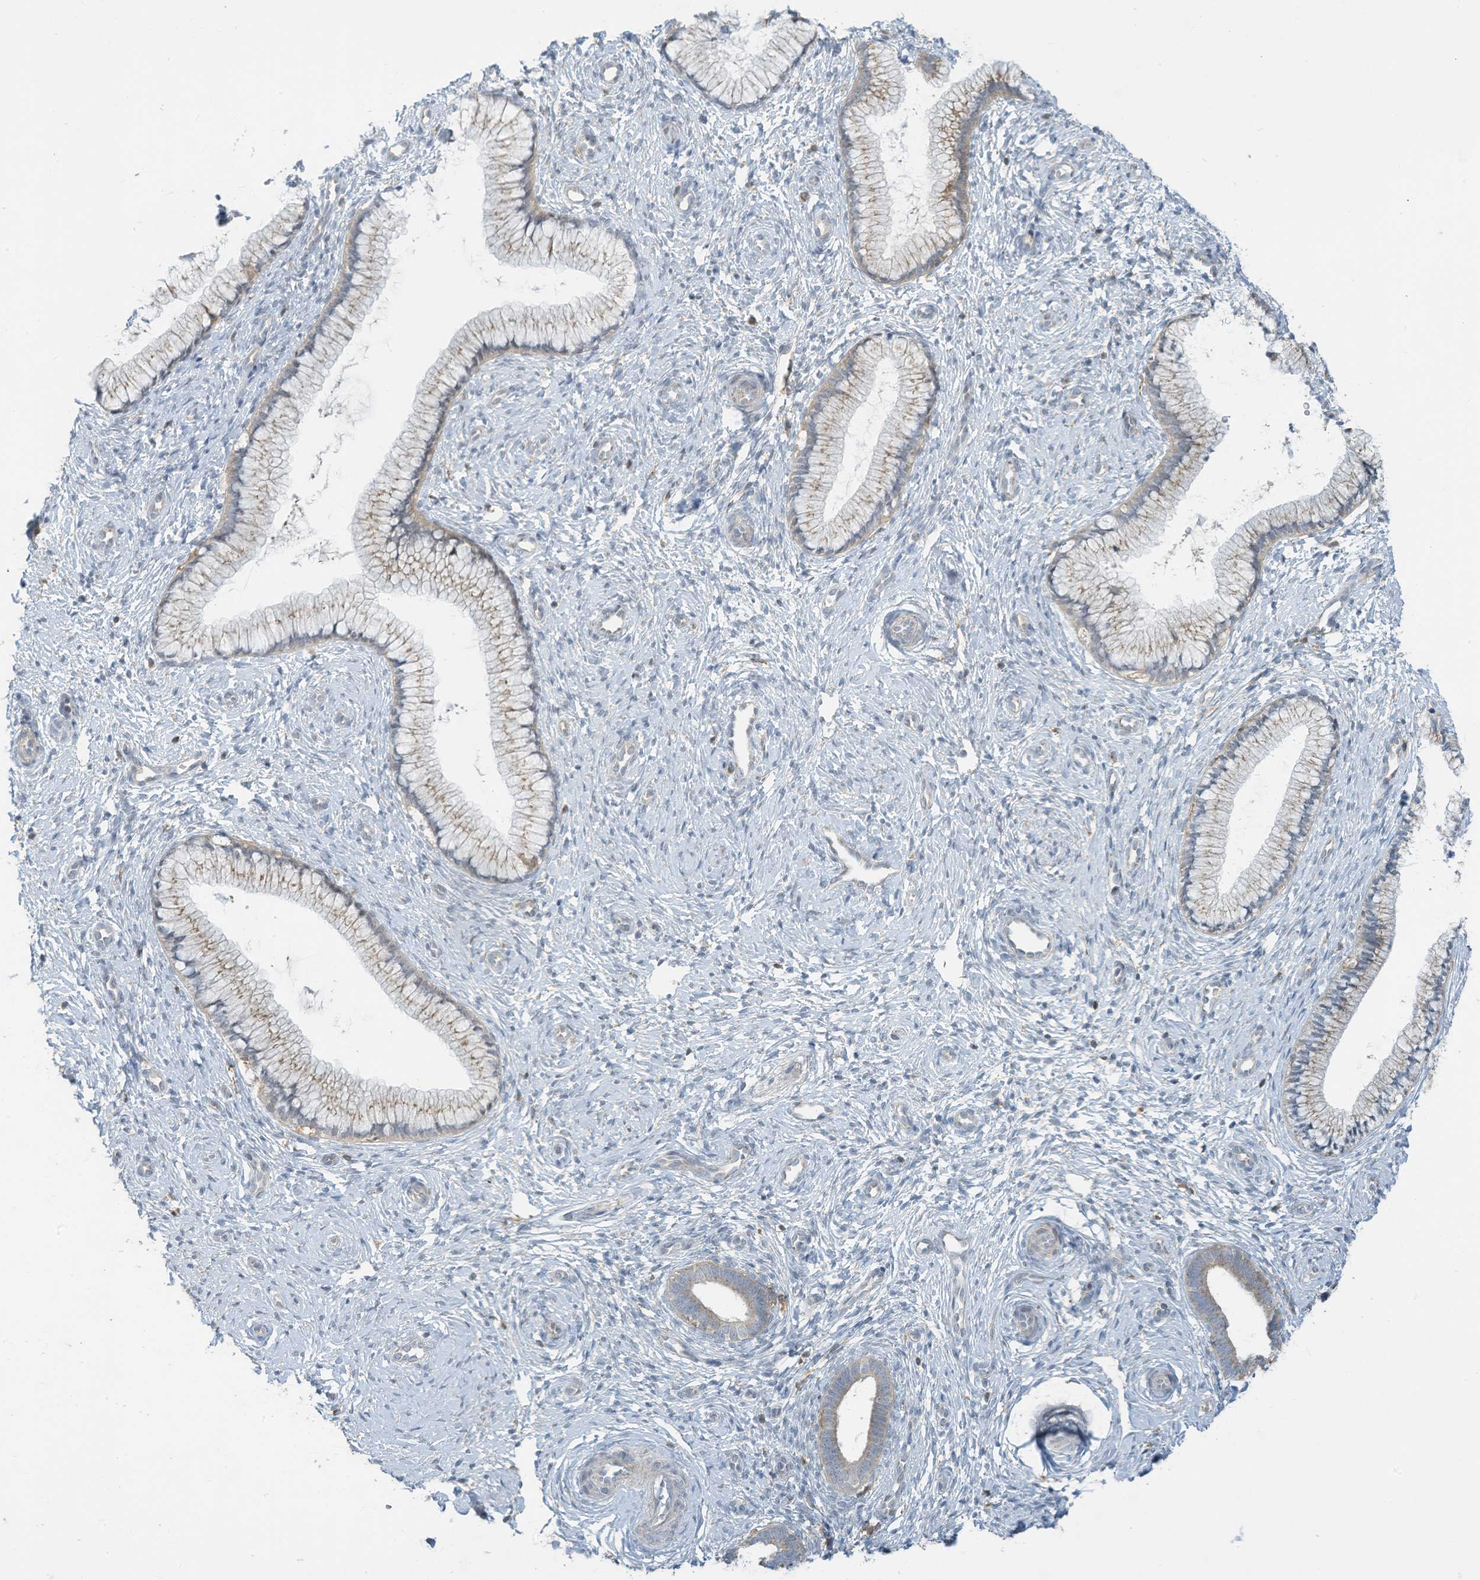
{"staining": {"intensity": "weak", "quantity": "25%-75%", "location": "cytoplasmic/membranous"}, "tissue": "cervix", "cell_type": "Glandular cells", "image_type": "normal", "snomed": [{"axis": "morphology", "description": "Normal tissue, NOS"}, {"axis": "topography", "description": "Cervix"}], "caption": "A high-resolution micrograph shows IHC staining of normal cervix, which demonstrates weak cytoplasmic/membranous staining in about 25%-75% of glandular cells.", "gene": "PARVG", "patient": {"sex": "female", "age": 27}}